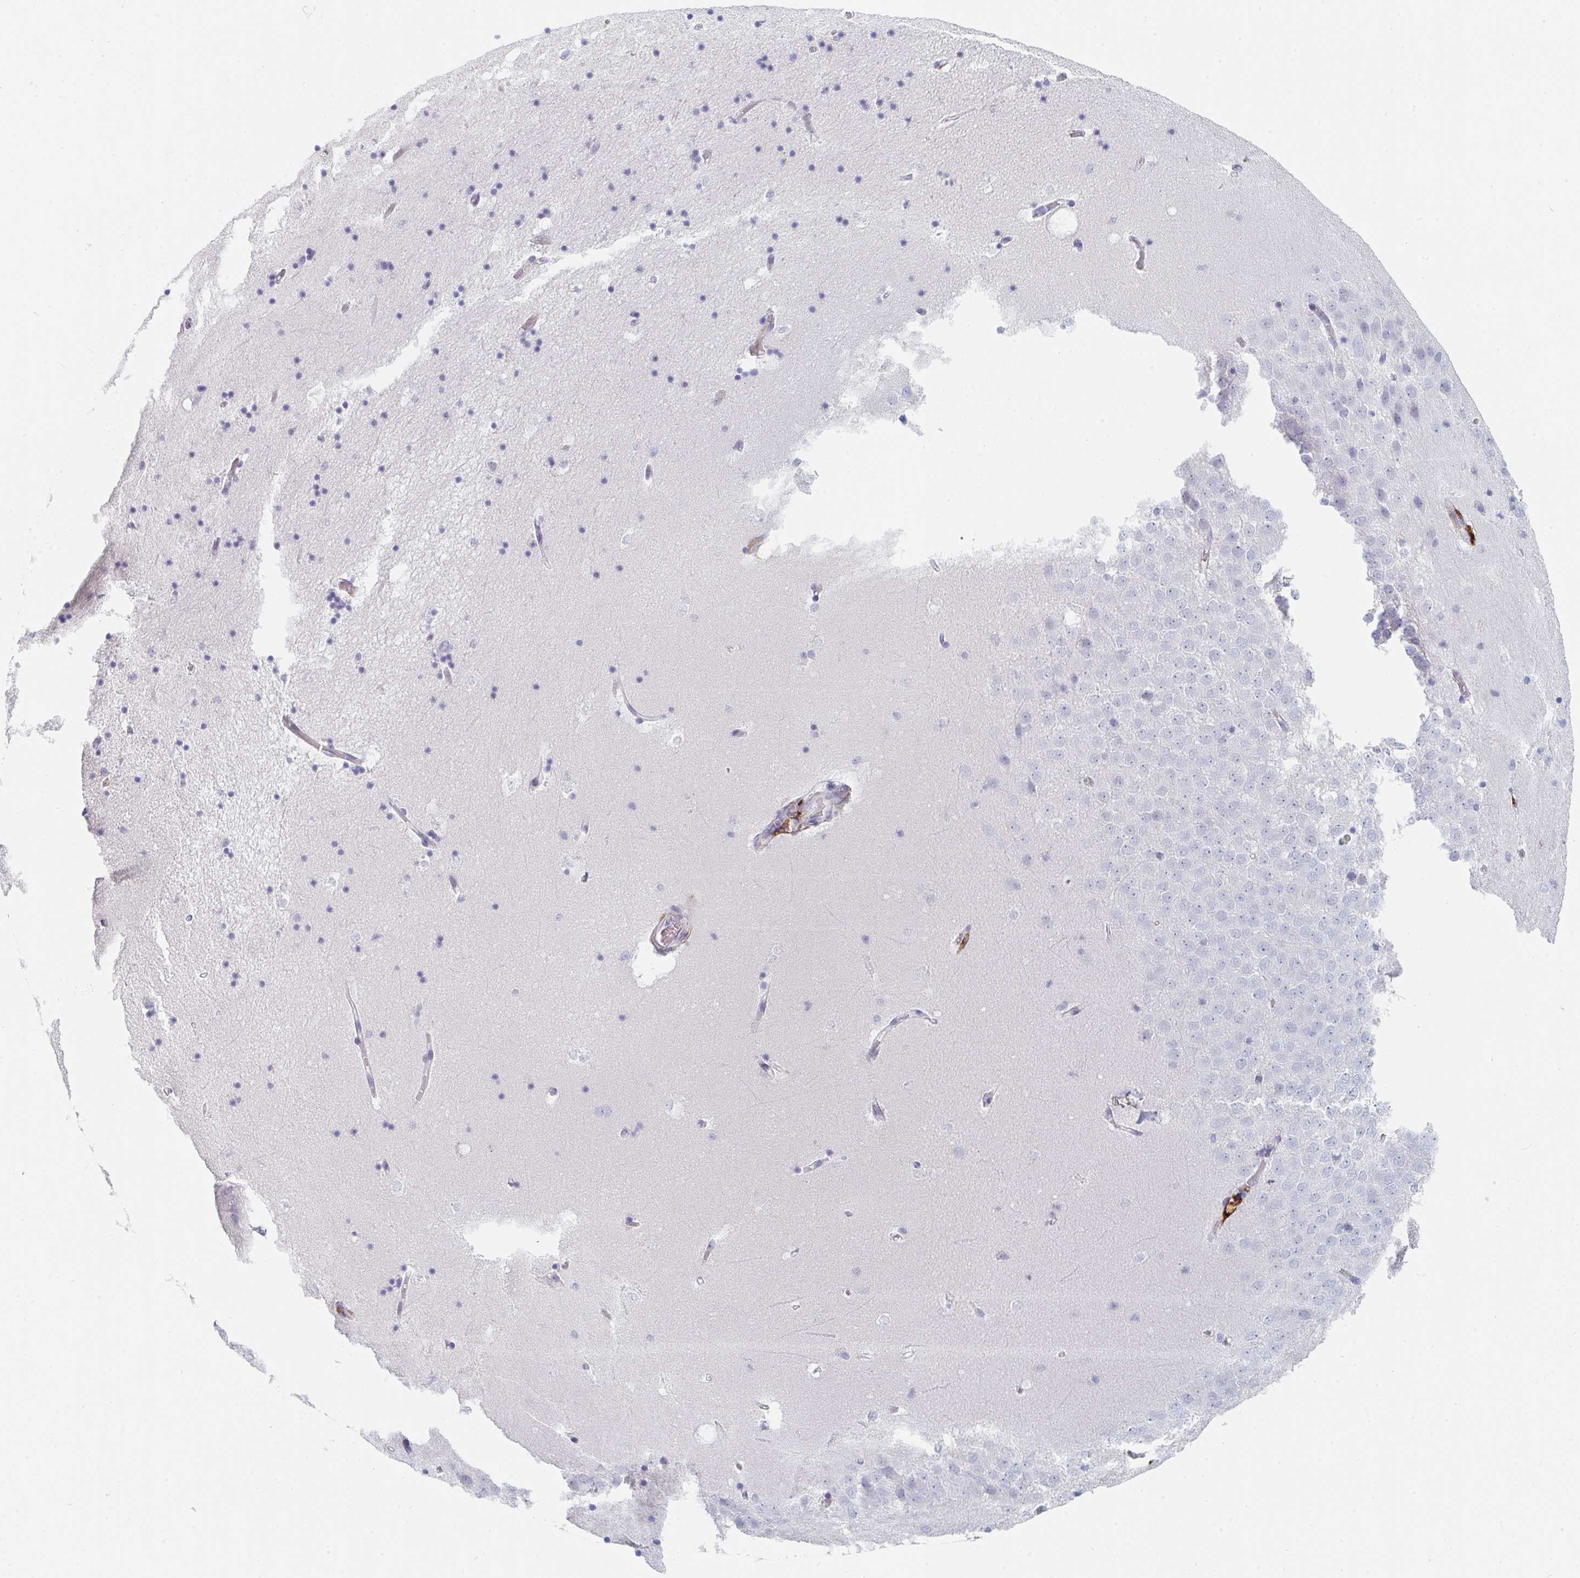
{"staining": {"intensity": "negative", "quantity": "none", "location": "none"}, "tissue": "hippocampus", "cell_type": "Glial cells", "image_type": "normal", "snomed": [{"axis": "morphology", "description": "Normal tissue, NOS"}, {"axis": "topography", "description": "Hippocampus"}], "caption": "DAB (3,3'-diaminobenzidine) immunohistochemical staining of normal human hippocampus shows no significant positivity in glial cells. (DAB immunohistochemistry visualized using brightfield microscopy, high magnification).", "gene": "DAB2", "patient": {"sex": "male", "age": 58}}